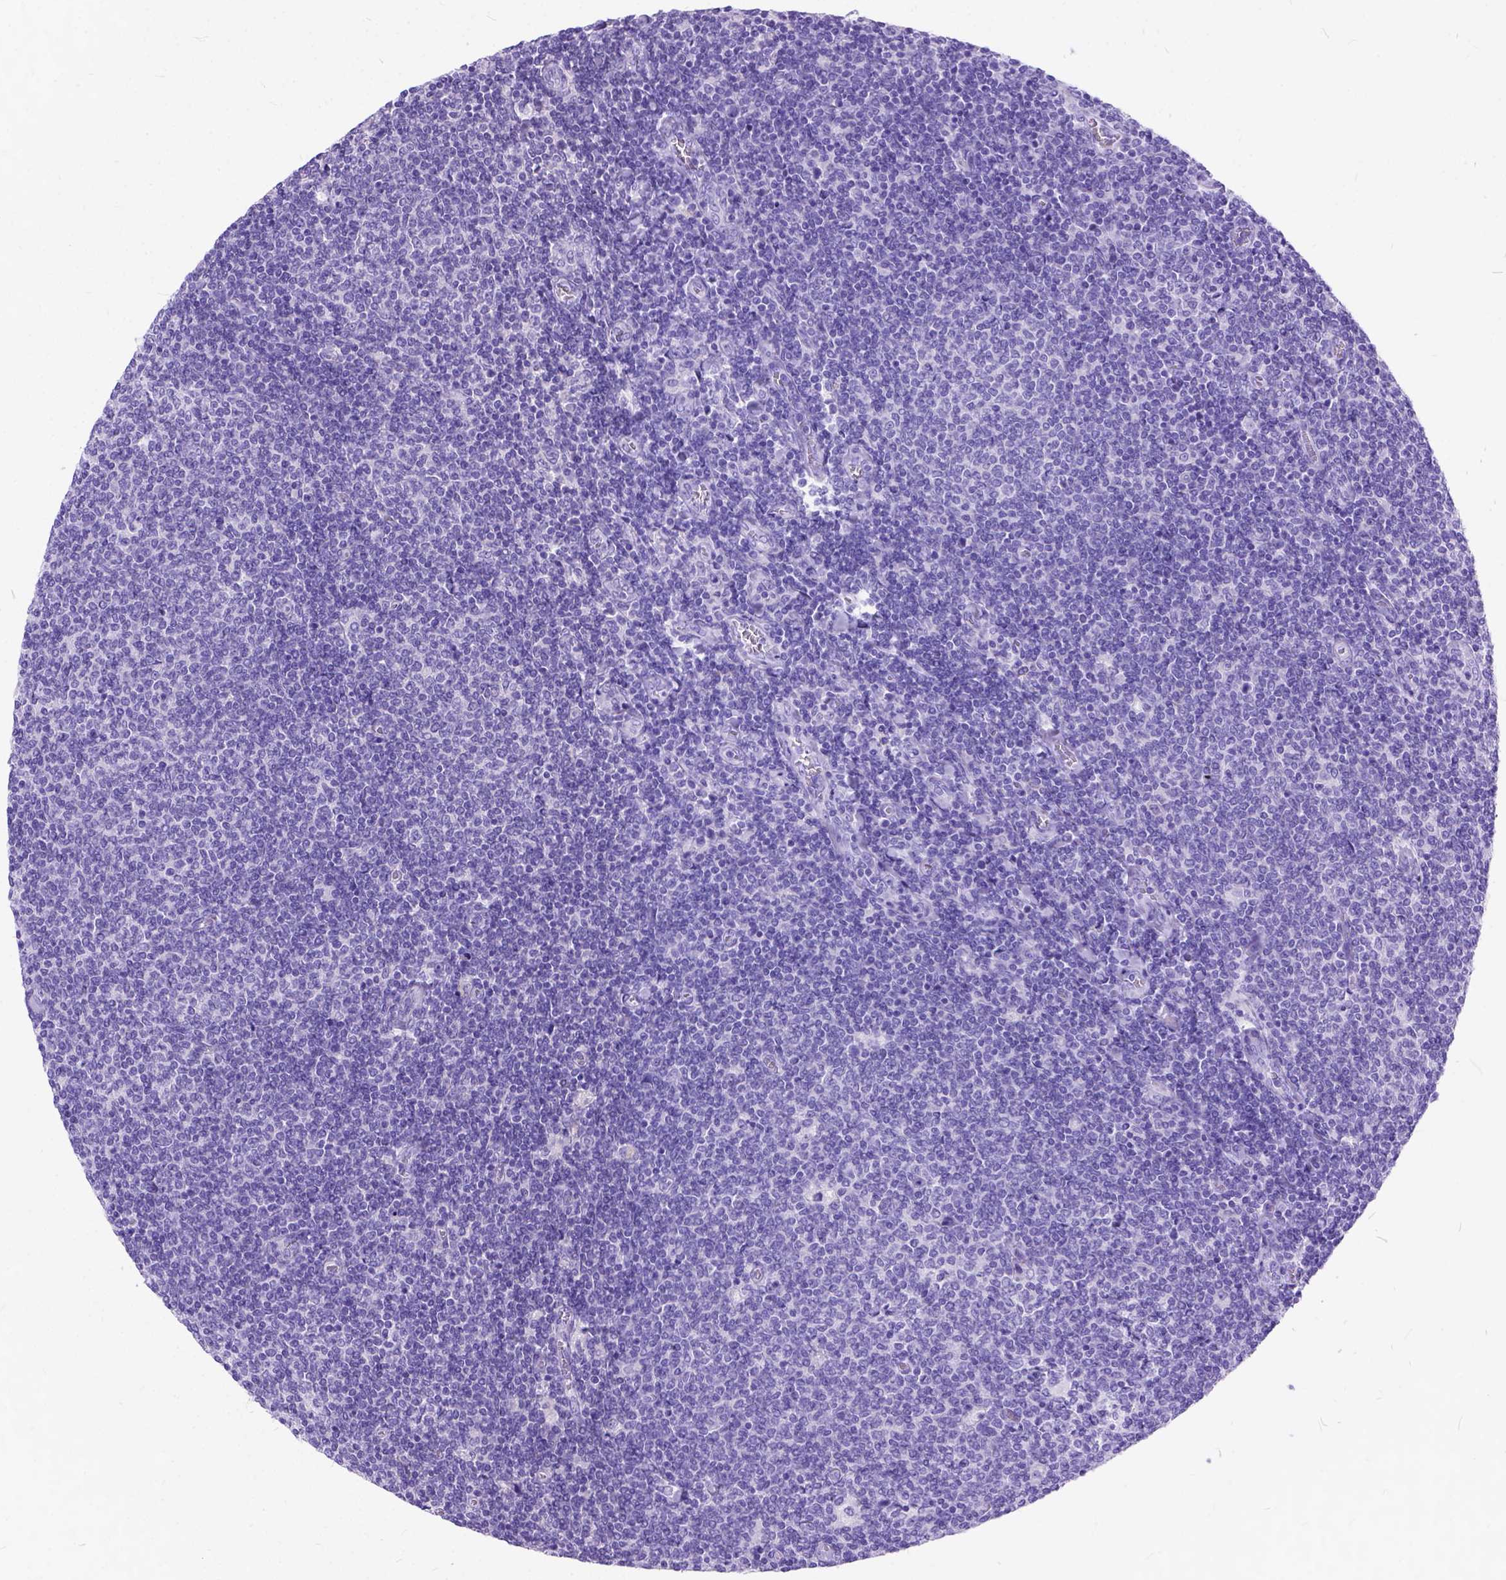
{"staining": {"intensity": "negative", "quantity": "none", "location": "none"}, "tissue": "lymphoma", "cell_type": "Tumor cells", "image_type": "cancer", "snomed": [{"axis": "morphology", "description": "Malignant lymphoma, non-Hodgkin's type, Low grade"}, {"axis": "topography", "description": "Lymph node"}], "caption": "Image shows no protein staining in tumor cells of low-grade malignant lymphoma, non-Hodgkin's type tissue.", "gene": "C1QTNF3", "patient": {"sex": "male", "age": 52}}